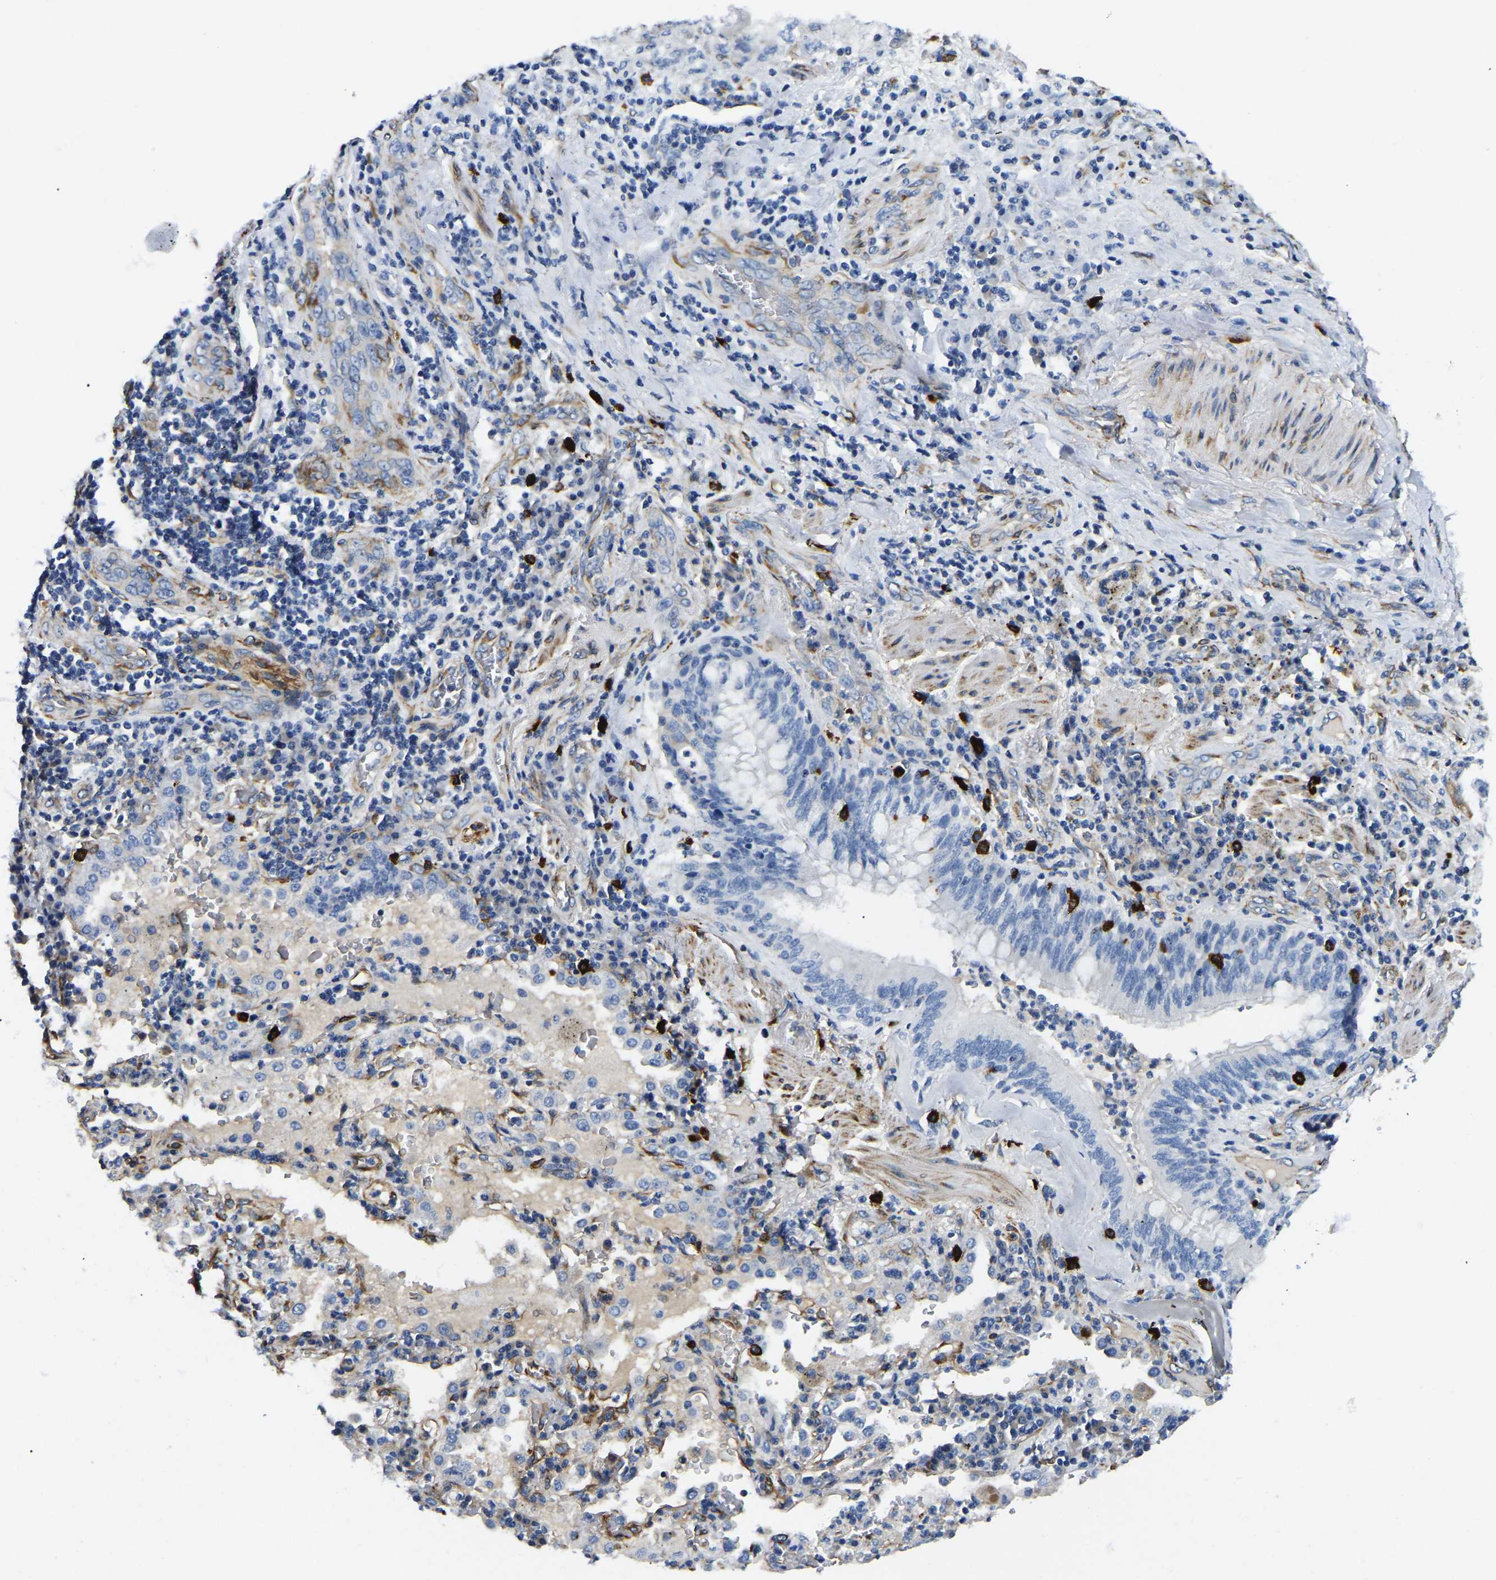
{"staining": {"intensity": "negative", "quantity": "none", "location": "none"}, "tissue": "lung cancer", "cell_type": "Tumor cells", "image_type": "cancer", "snomed": [{"axis": "morphology", "description": "Adenocarcinoma, NOS"}, {"axis": "topography", "description": "Lung"}], "caption": "An IHC photomicrograph of adenocarcinoma (lung) is shown. There is no staining in tumor cells of adenocarcinoma (lung).", "gene": "DUSP8", "patient": {"sex": "male", "age": 64}}